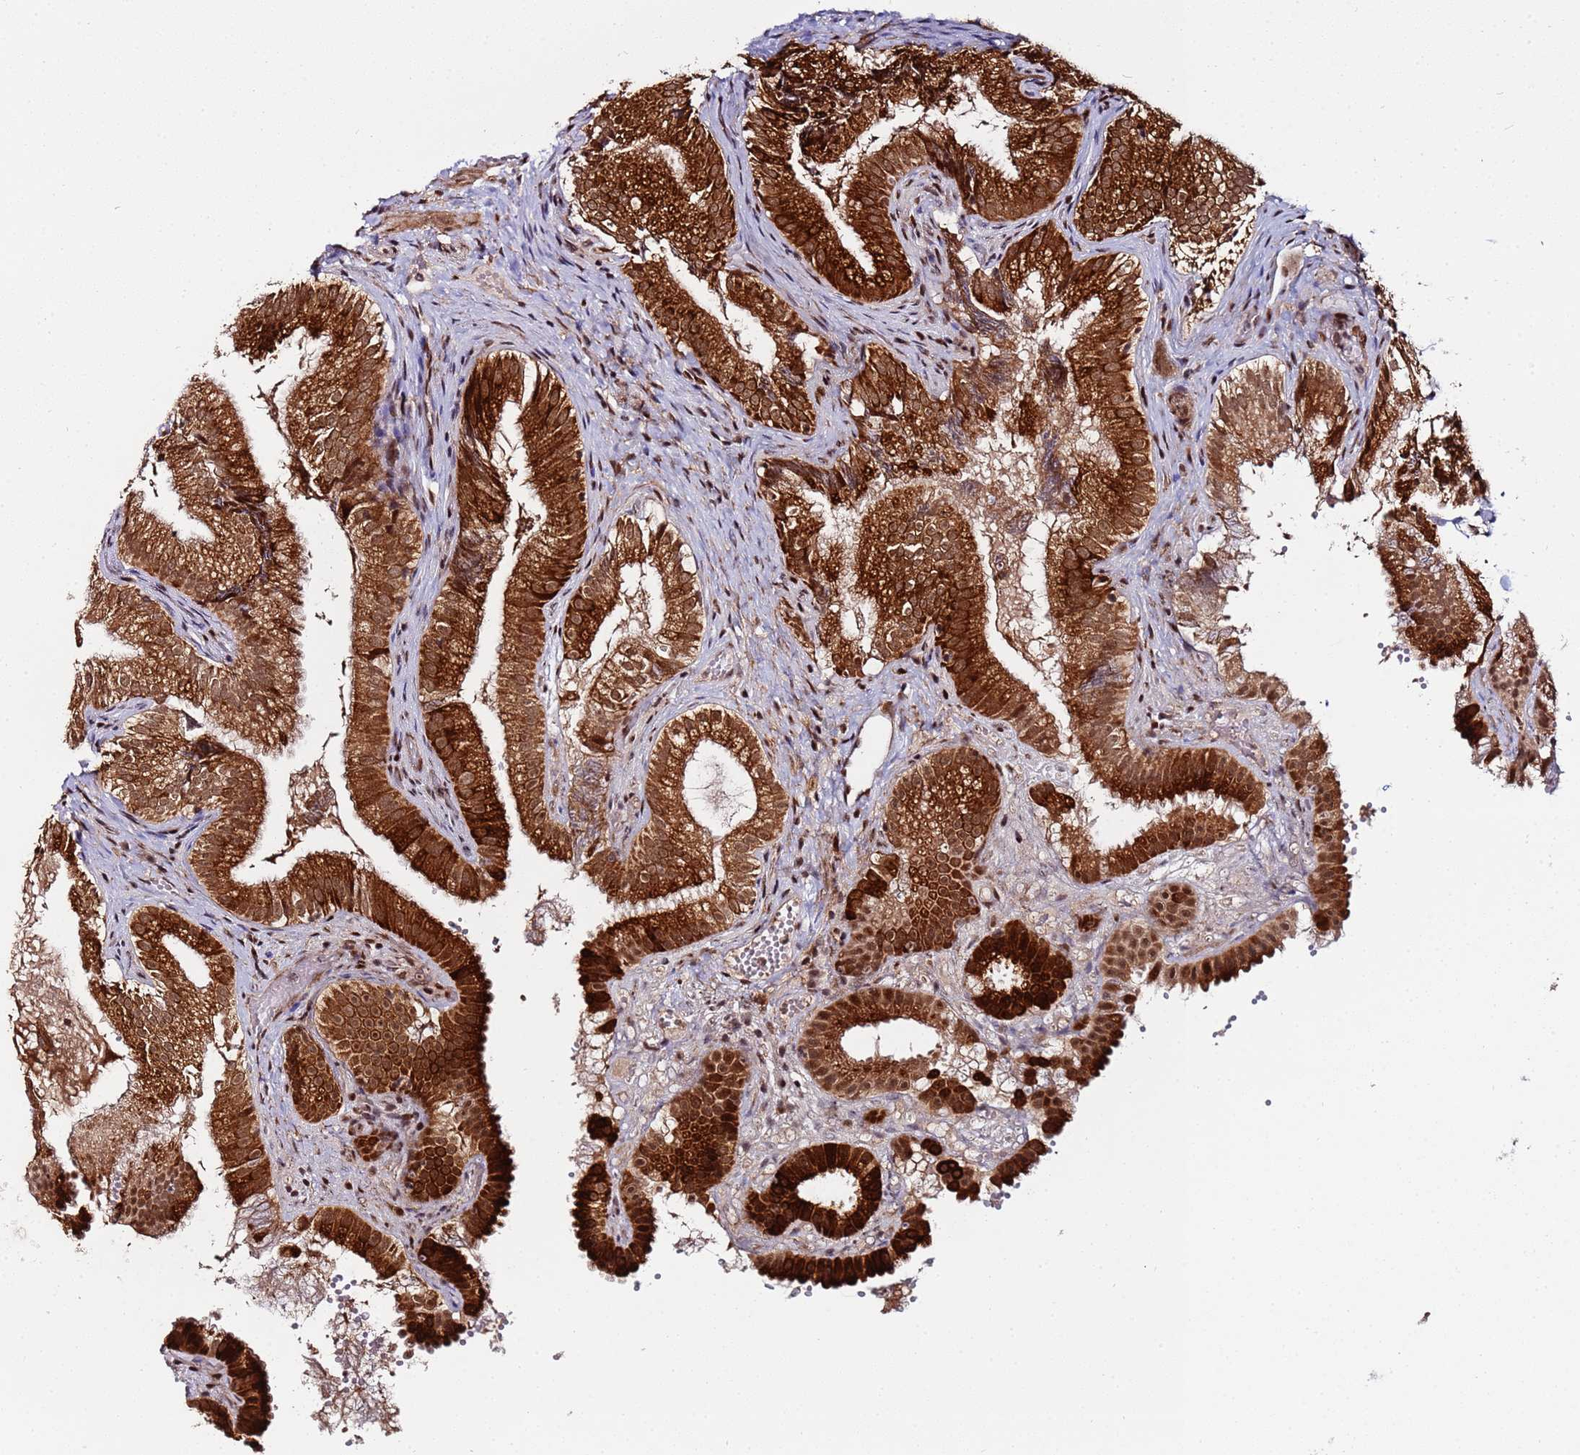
{"staining": {"intensity": "strong", "quantity": ">75%", "location": "cytoplasmic/membranous,nuclear"}, "tissue": "gallbladder", "cell_type": "Glandular cells", "image_type": "normal", "snomed": [{"axis": "morphology", "description": "Normal tissue, NOS"}, {"axis": "topography", "description": "Gallbladder"}], "caption": "Glandular cells demonstrate high levels of strong cytoplasmic/membranous,nuclear expression in about >75% of cells in unremarkable gallbladder. (brown staining indicates protein expression, while blue staining denotes nuclei).", "gene": "PPM1H", "patient": {"sex": "female", "age": 30}}